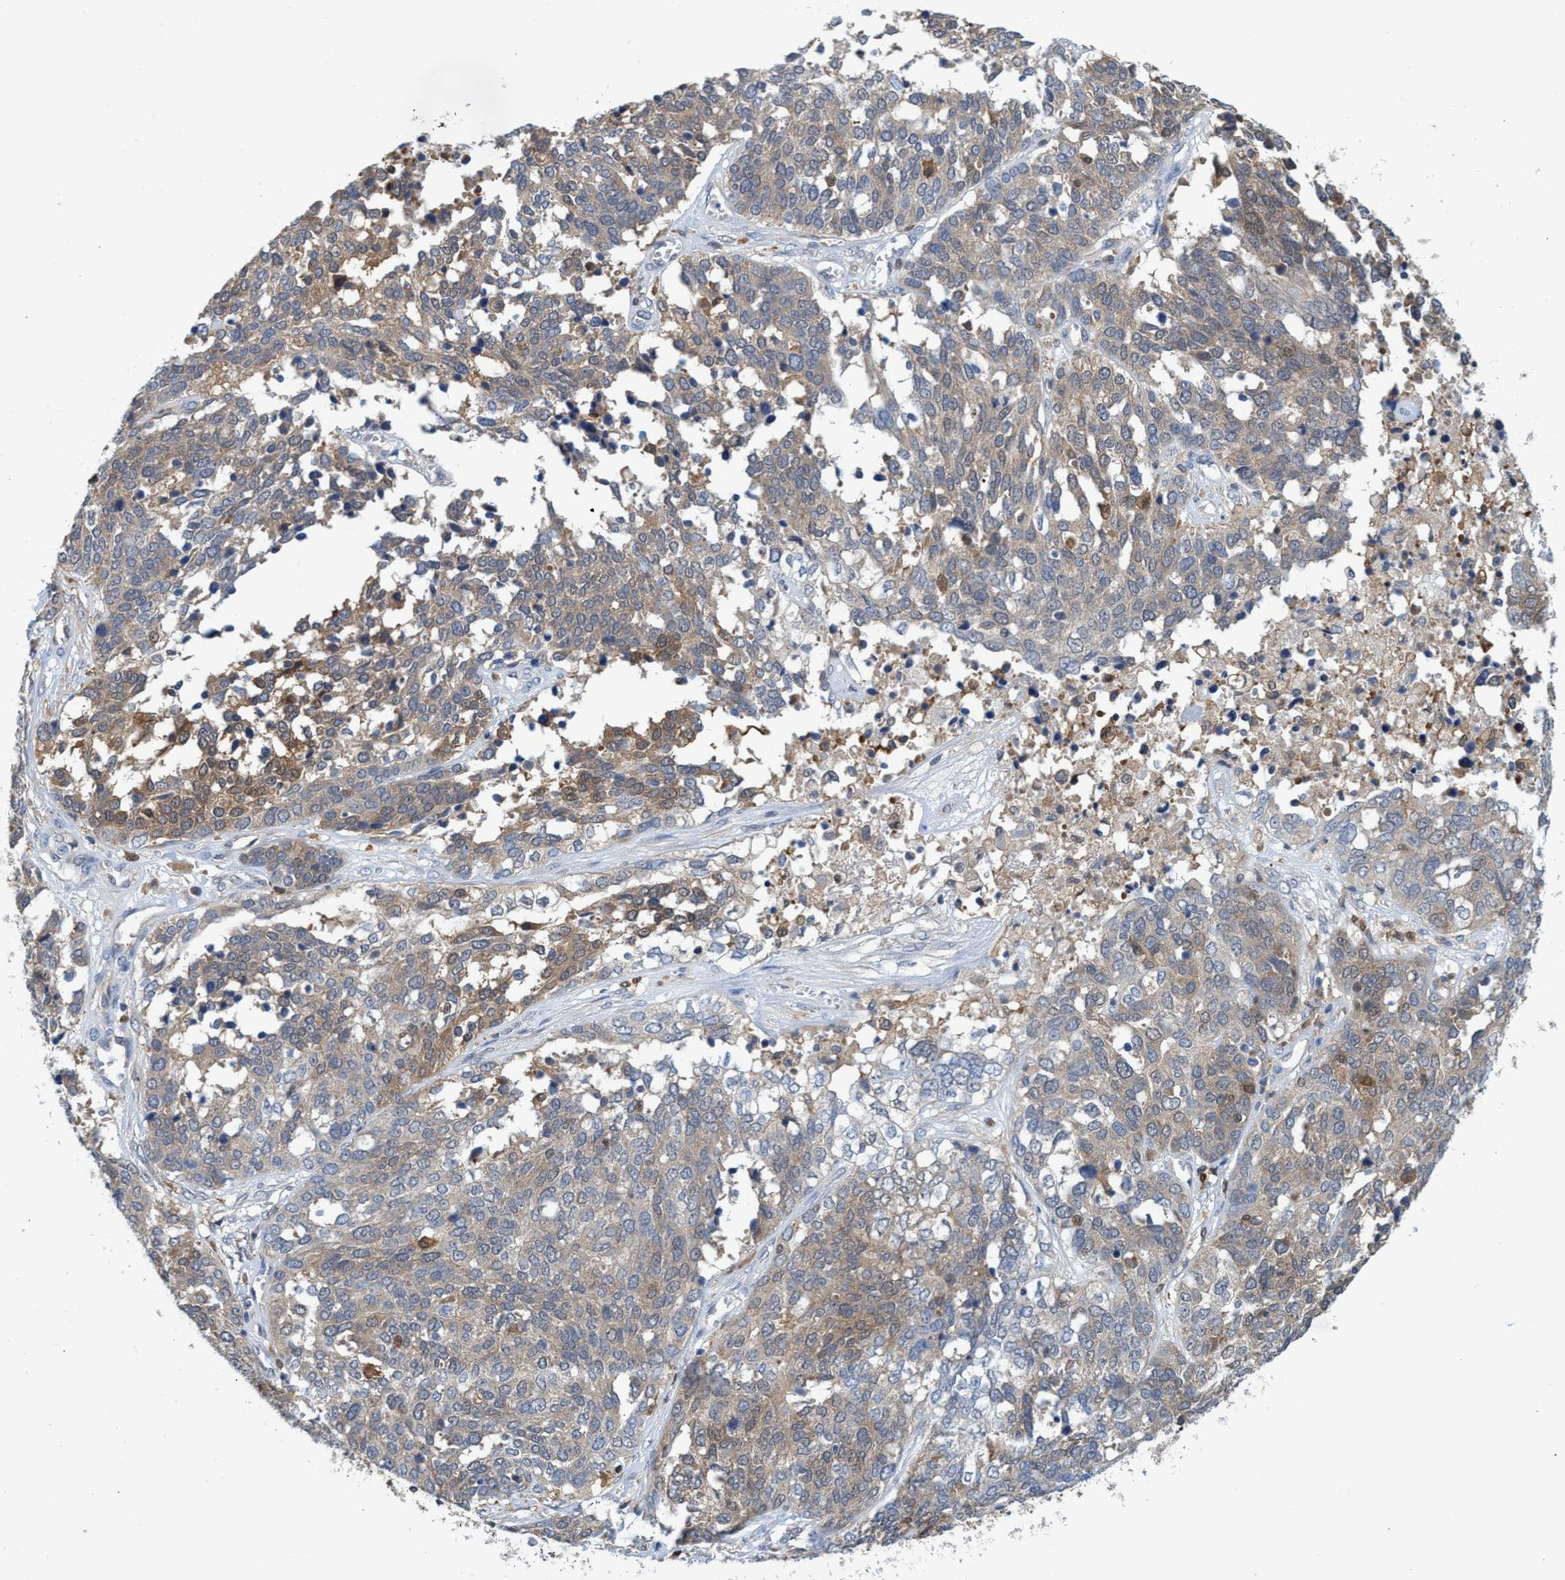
{"staining": {"intensity": "weak", "quantity": "25%-75%", "location": "cytoplasmic/membranous"}, "tissue": "ovarian cancer", "cell_type": "Tumor cells", "image_type": "cancer", "snomed": [{"axis": "morphology", "description": "Cystadenocarcinoma, serous, NOS"}, {"axis": "topography", "description": "Ovary"}], "caption": "Serous cystadenocarcinoma (ovarian) stained with IHC exhibits weak cytoplasmic/membranous staining in about 25%-75% of tumor cells.", "gene": "PNPO", "patient": {"sex": "female", "age": 44}}